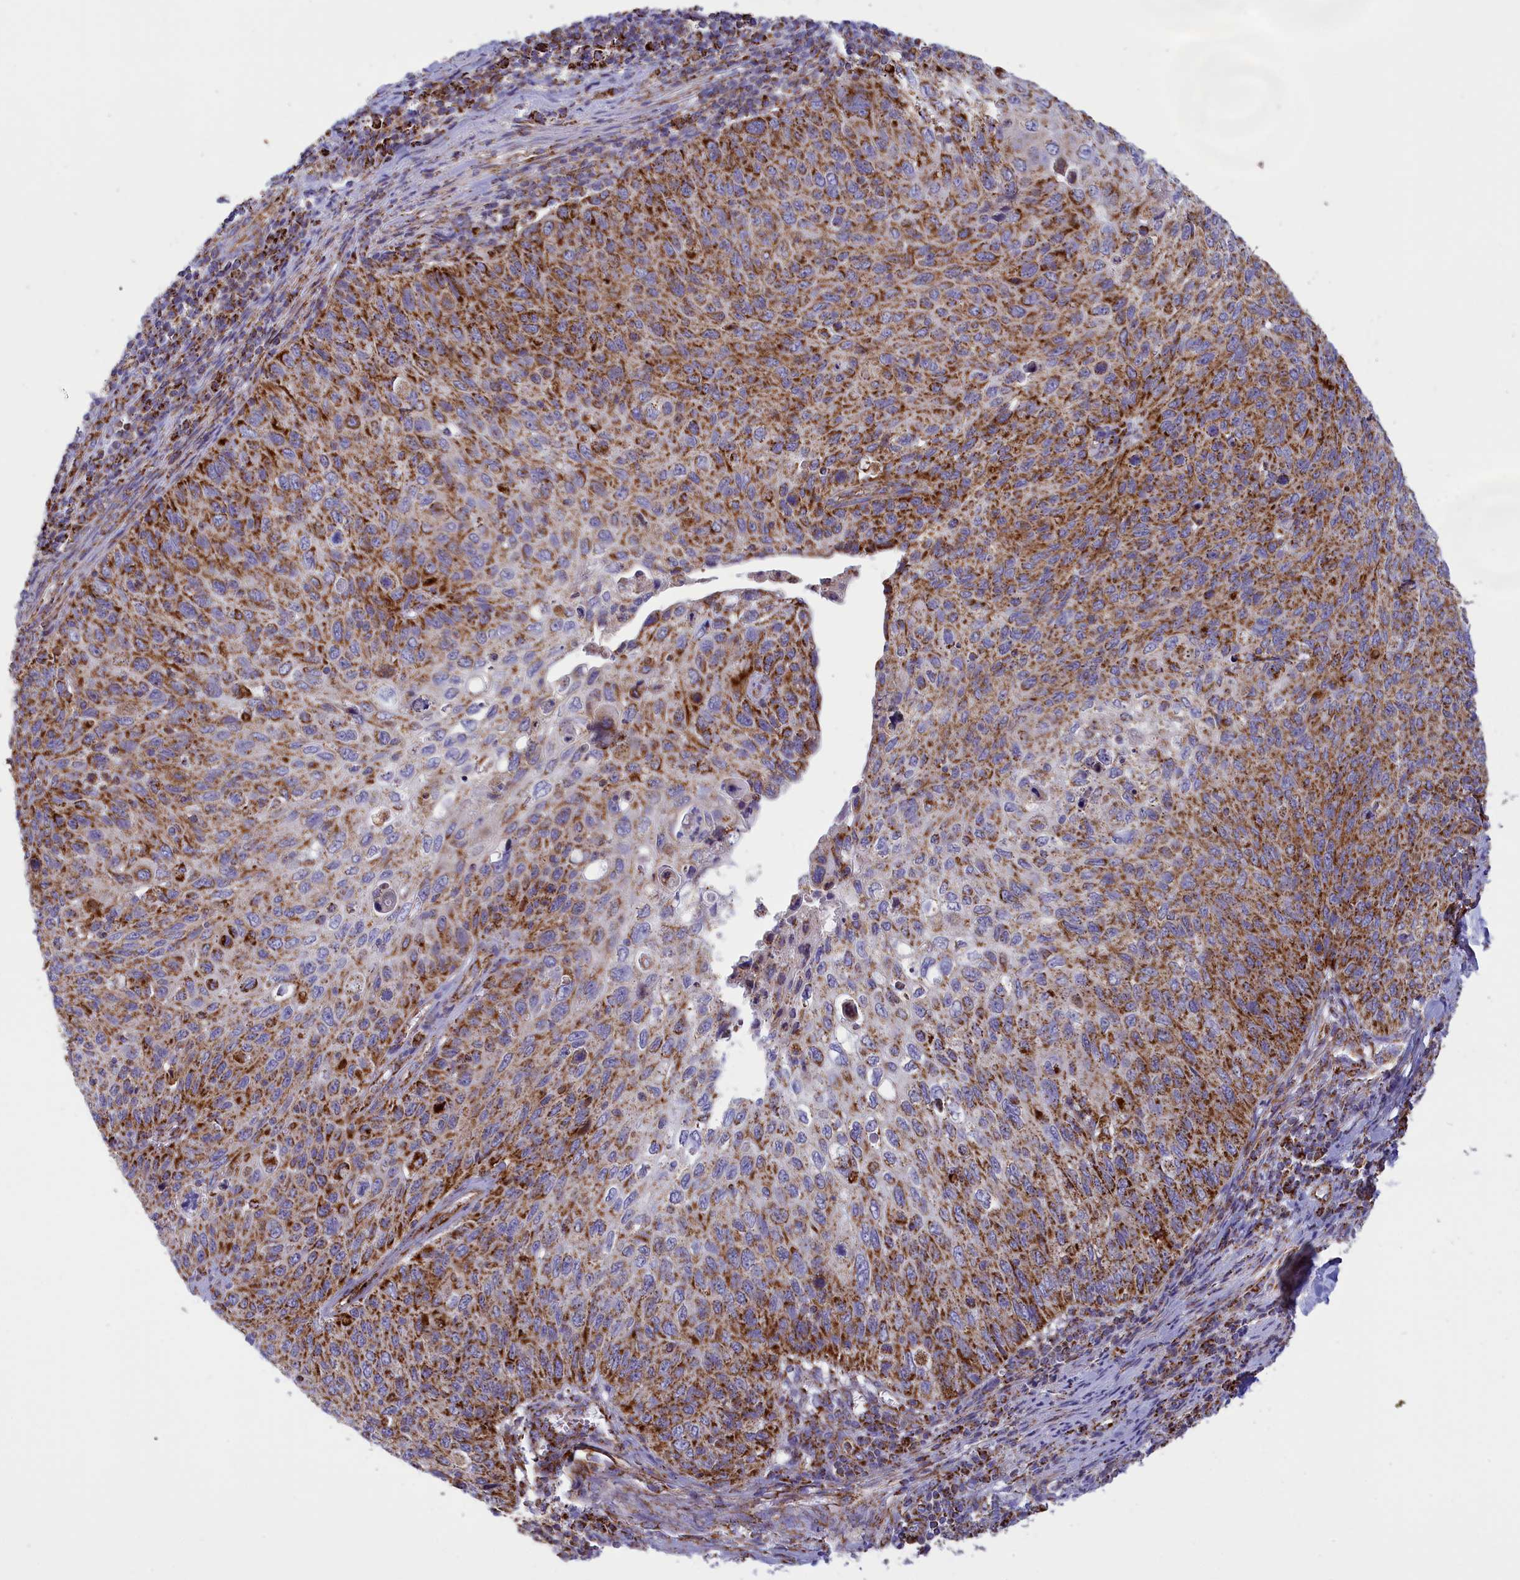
{"staining": {"intensity": "strong", "quantity": "25%-75%", "location": "cytoplasmic/membranous"}, "tissue": "cervical cancer", "cell_type": "Tumor cells", "image_type": "cancer", "snomed": [{"axis": "morphology", "description": "Squamous cell carcinoma, NOS"}, {"axis": "topography", "description": "Cervix"}], "caption": "Immunohistochemistry (IHC) image of cervical cancer (squamous cell carcinoma) stained for a protein (brown), which demonstrates high levels of strong cytoplasmic/membranous staining in approximately 25%-75% of tumor cells.", "gene": "ISOC2", "patient": {"sex": "female", "age": 70}}